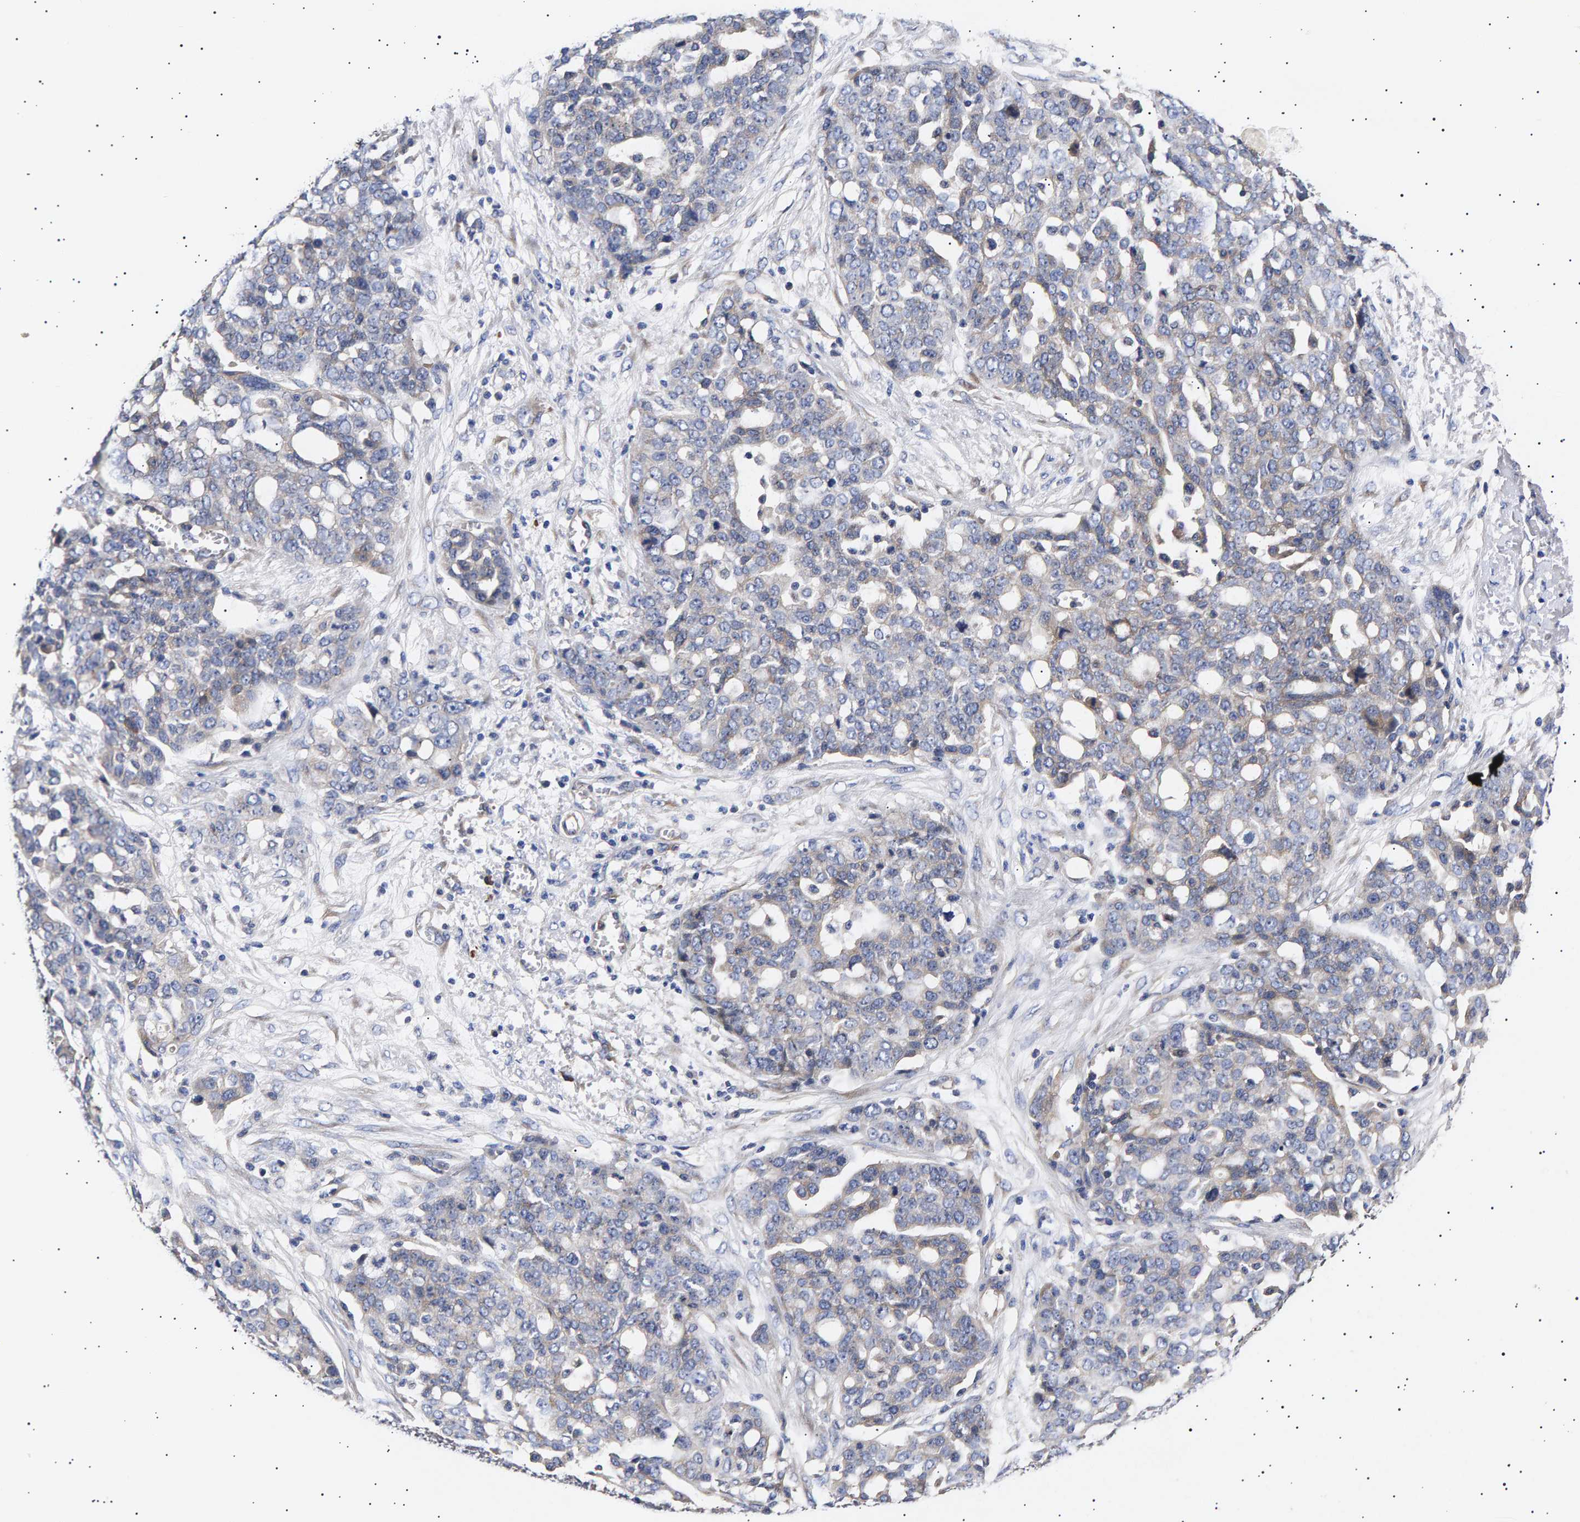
{"staining": {"intensity": "negative", "quantity": "none", "location": "none"}, "tissue": "ovarian cancer", "cell_type": "Tumor cells", "image_type": "cancer", "snomed": [{"axis": "morphology", "description": "Cystadenocarcinoma, serous, NOS"}, {"axis": "topography", "description": "Soft tissue"}, {"axis": "topography", "description": "Ovary"}], "caption": "The IHC photomicrograph has no significant staining in tumor cells of ovarian cancer (serous cystadenocarcinoma) tissue. (Stains: DAB (3,3'-diaminobenzidine) immunohistochemistry (IHC) with hematoxylin counter stain, Microscopy: brightfield microscopy at high magnification).", "gene": "ANKRD40", "patient": {"sex": "female", "age": 57}}